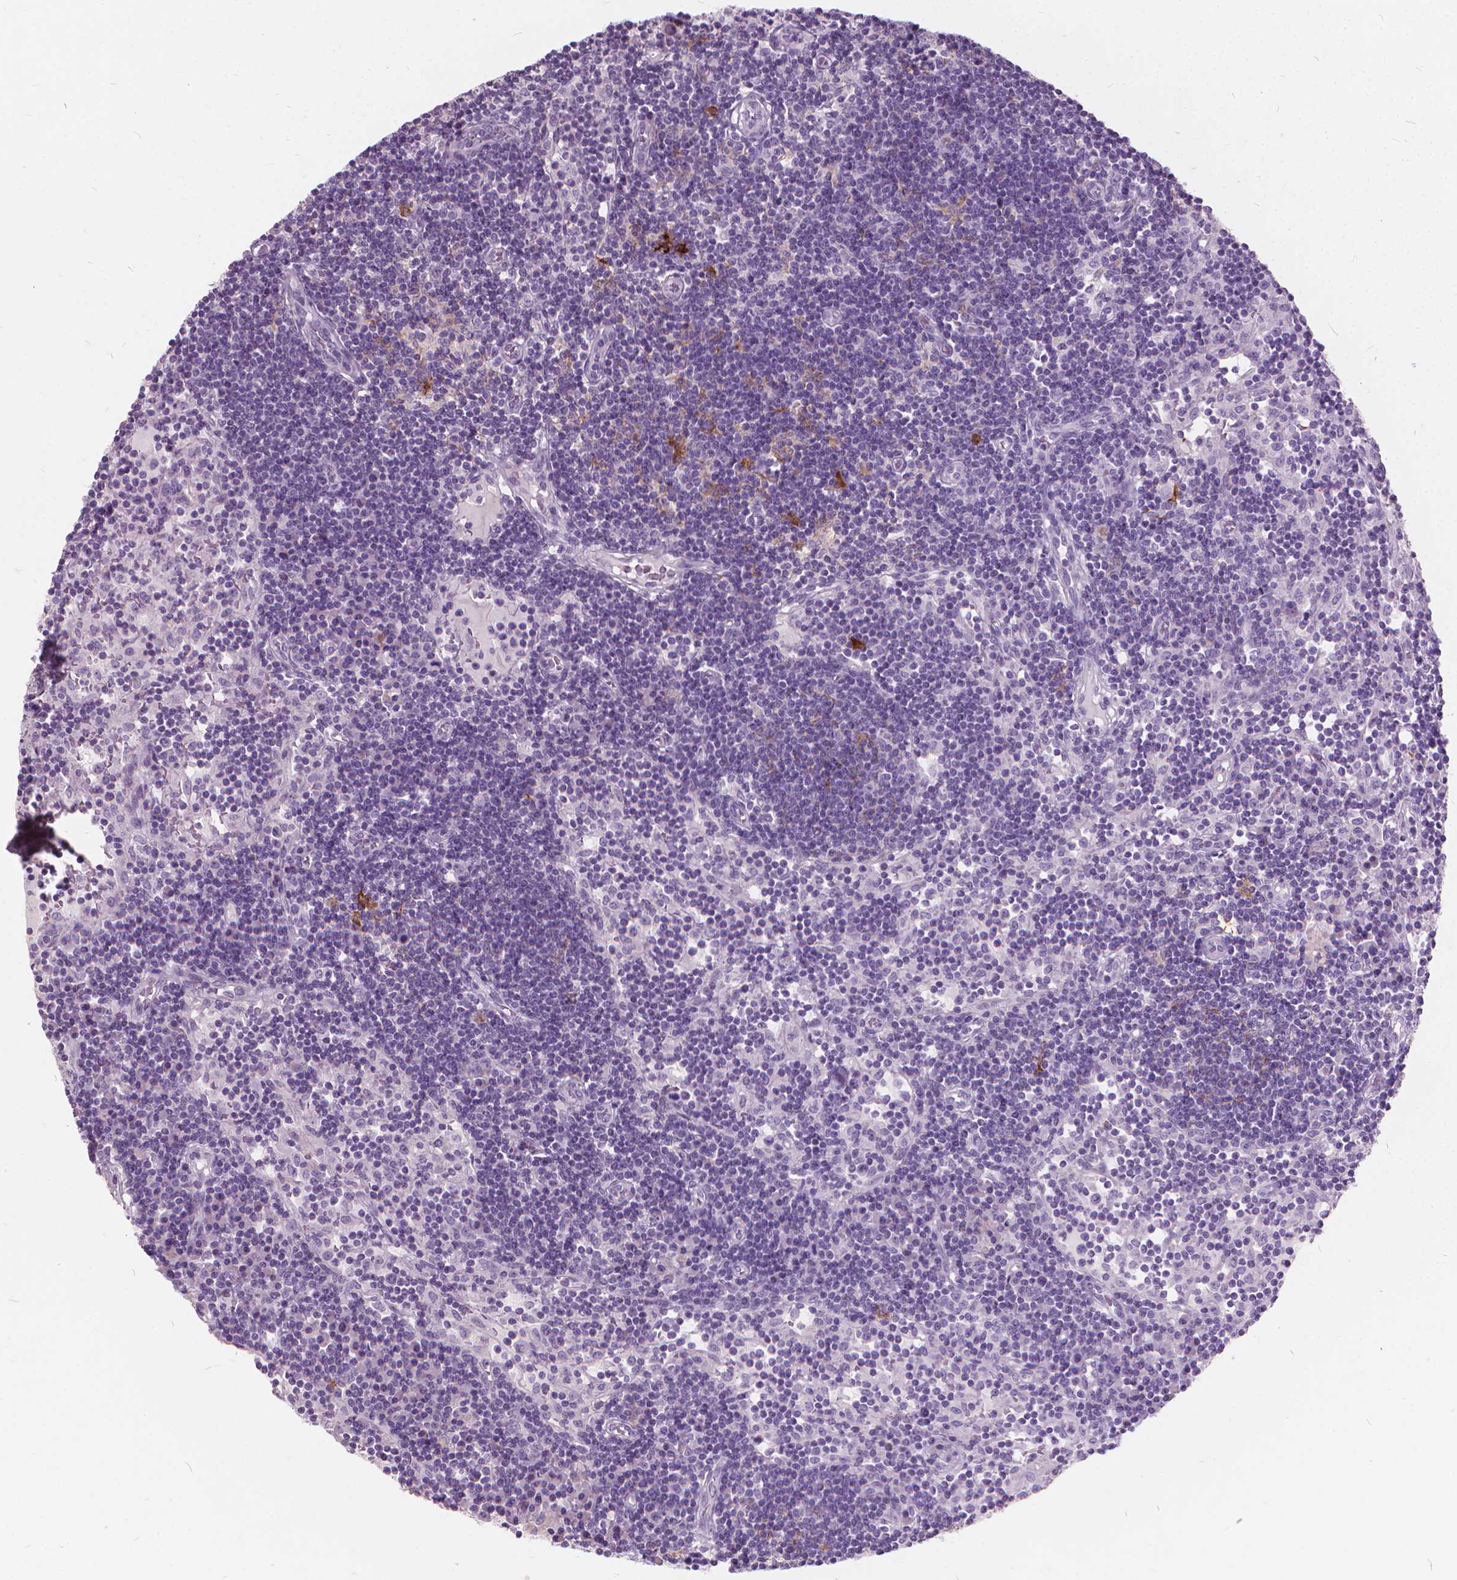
{"staining": {"intensity": "negative", "quantity": "none", "location": "none"}, "tissue": "lymph node", "cell_type": "Germinal center cells", "image_type": "normal", "snomed": [{"axis": "morphology", "description": "Normal tissue, NOS"}, {"axis": "topography", "description": "Lymph node"}], "caption": "Image shows no protein expression in germinal center cells of normal lymph node. (DAB (3,3'-diaminobenzidine) immunohistochemistry, high magnification).", "gene": "DNM1", "patient": {"sex": "female", "age": 72}}